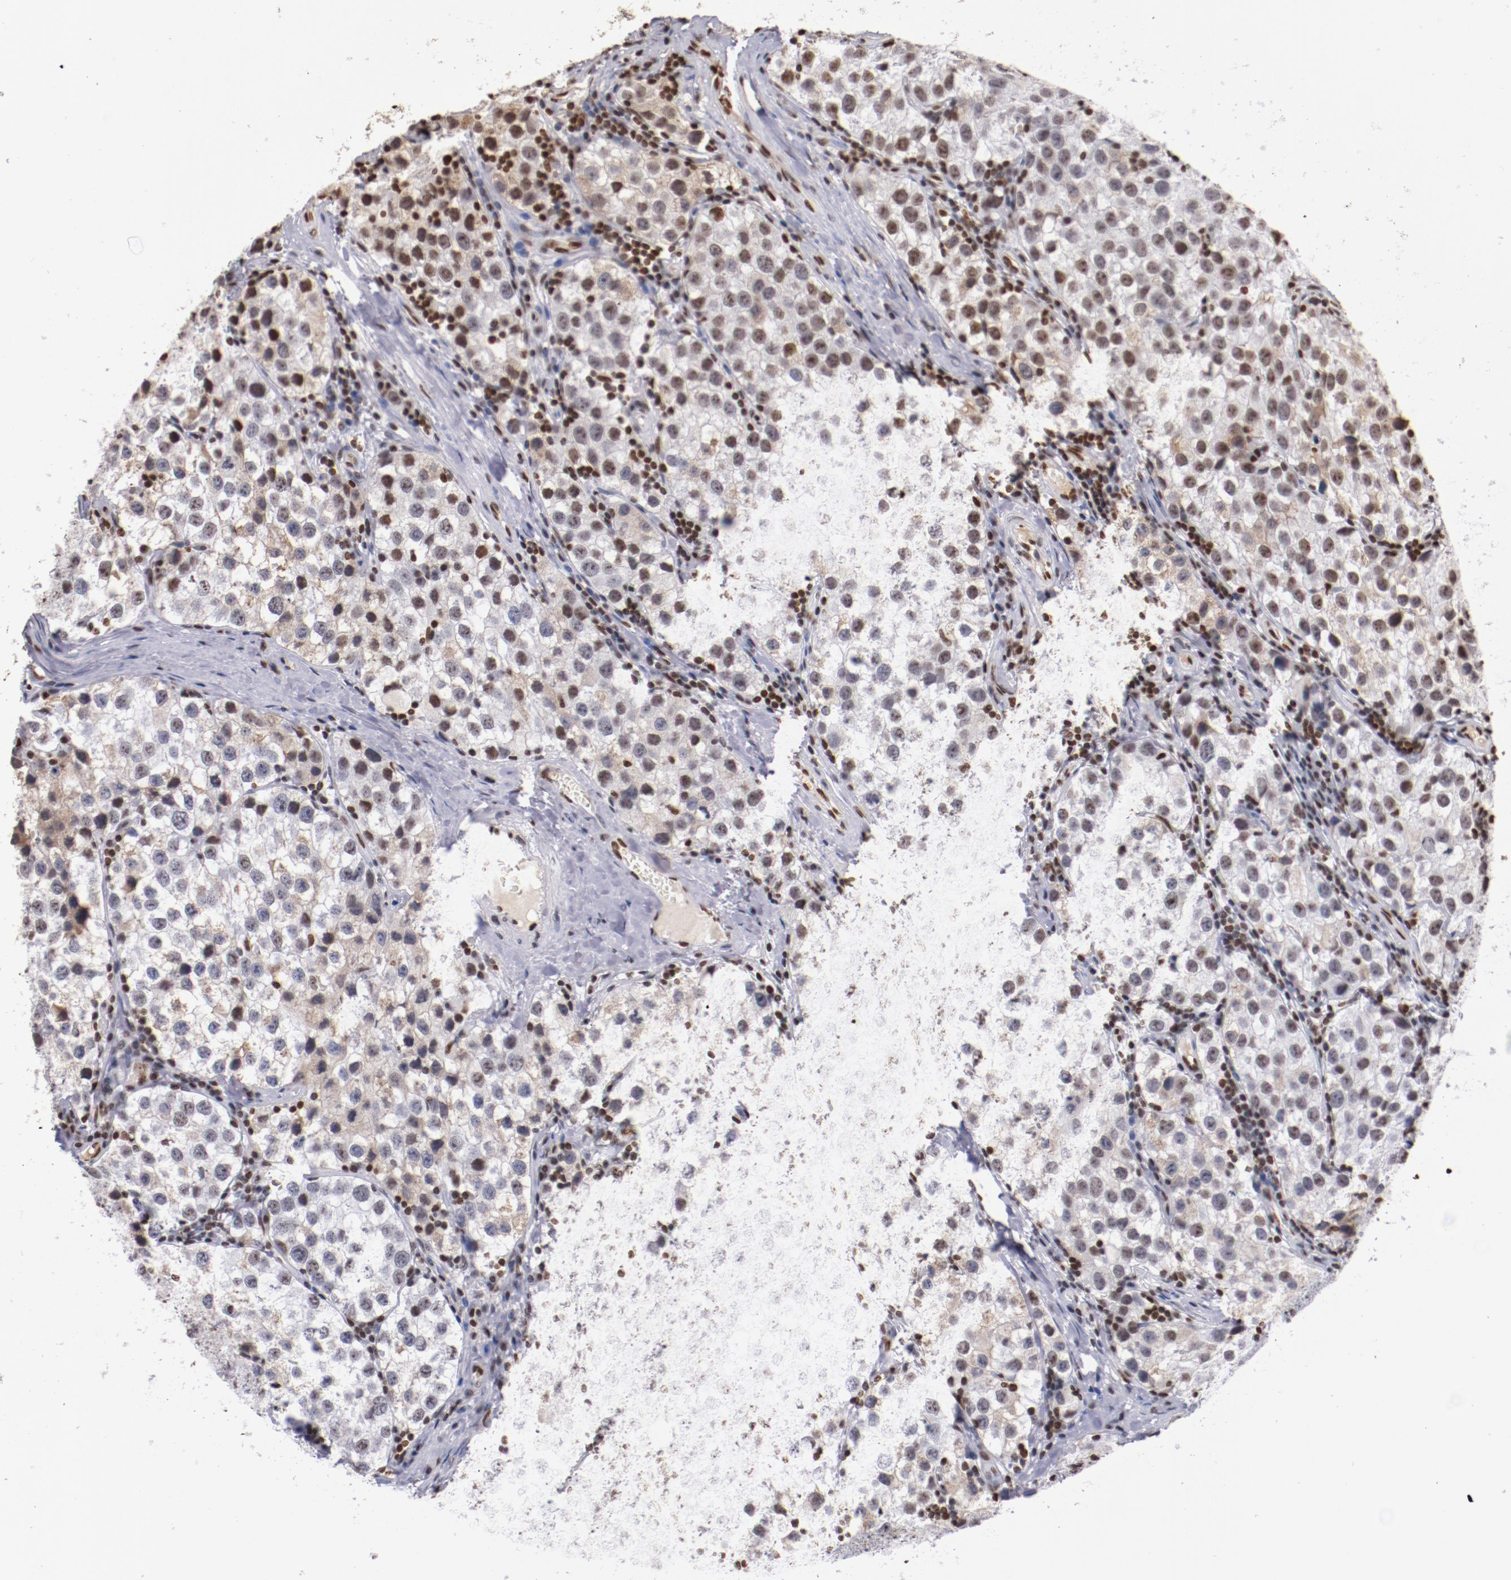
{"staining": {"intensity": "weak", "quantity": "25%-75%", "location": "cytoplasmic/membranous,nuclear"}, "tissue": "testis cancer", "cell_type": "Tumor cells", "image_type": "cancer", "snomed": [{"axis": "morphology", "description": "Seminoma, NOS"}, {"axis": "topography", "description": "Testis"}], "caption": "Protein staining of testis cancer (seminoma) tissue displays weak cytoplasmic/membranous and nuclear positivity in approximately 25%-75% of tumor cells.", "gene": "IFI16", "patient": {"sex": "male", "age": 39}}